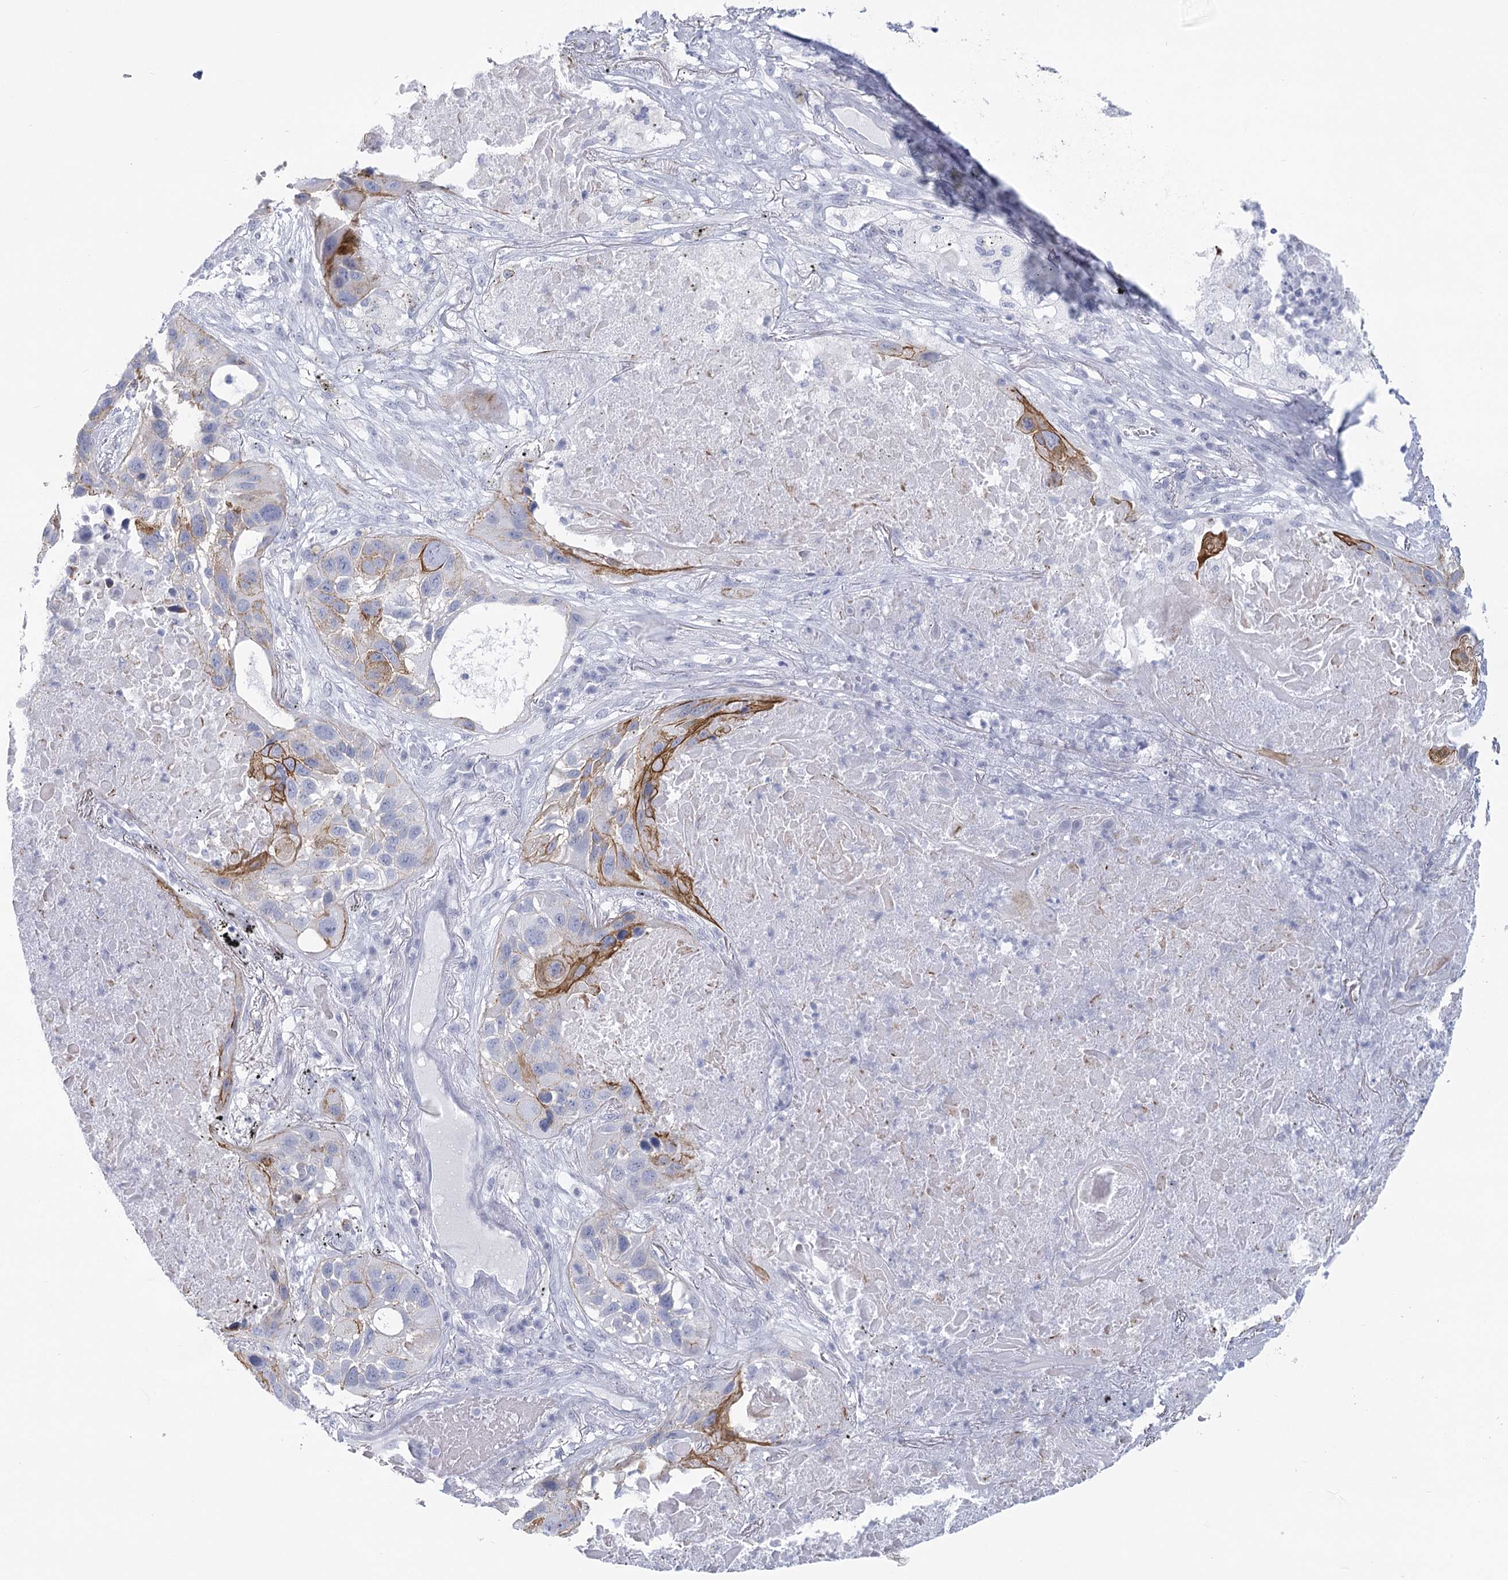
{"staining": {"intensity": "moderate", "quantity": "25%-75%", "location": "cytoplasmic/membranous"}, "tissue": "lung cancer", "cell_type": "Tumor cells", "image_type": "cancer", "snomed": [{"axis": "morphology", "description": "Squamous cell carcinoma, NOS"}, {"axis": "topography", "description": "Lung"}], "caption": "Protein analysis of lung cancer (squamous cell carcinoma) tissue demonstrates moderate cytoplasmic/membranous expression in approximately 25%-75% of tumor cells.", "gene": "WNT8B", "patient": {"sex": "male", "age": 57}}